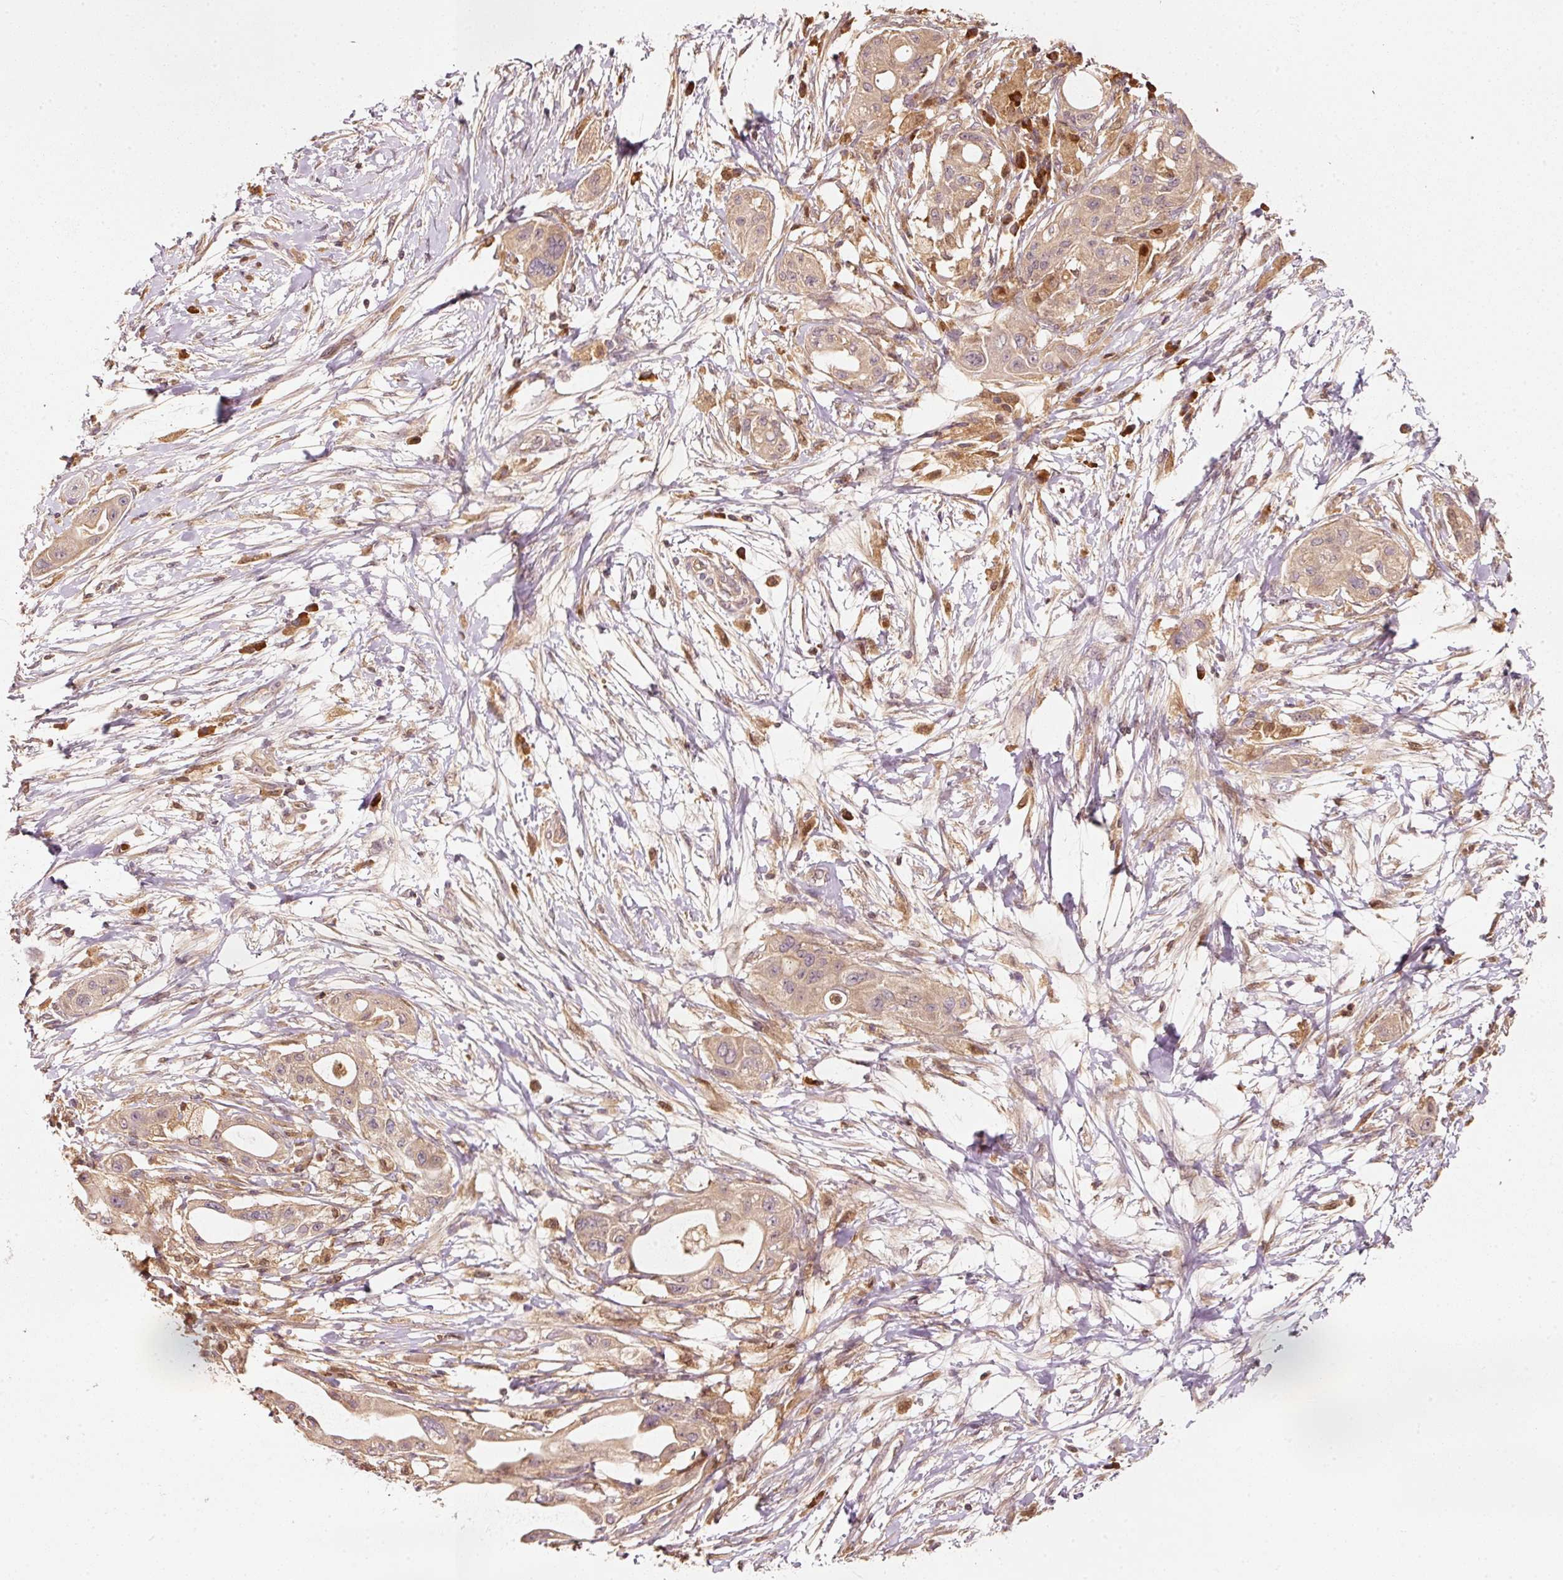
{"staining": {"intensity": "weak", "quantity": ">75%", "location": "cytoplasmic/membranous"}, "tissue": "pancreatic cancer", "cell_type": "Tumor cells", "image_type": "cancer", "snomed": [{"axis": "morphology", "description": "Adenocarcinoma, NOS"}, {"axis": "topography", "description": "Pancreas"}], "caption": "High-power microscopy captured an IHC photomicrograph of adenocarcinoma (pancreatic), revealing weak cytoplasmic/membranous positivity in about >75% of tumor cells.", "gene": "RRAS2", "patient": {"sex": "male", "age": 68}}